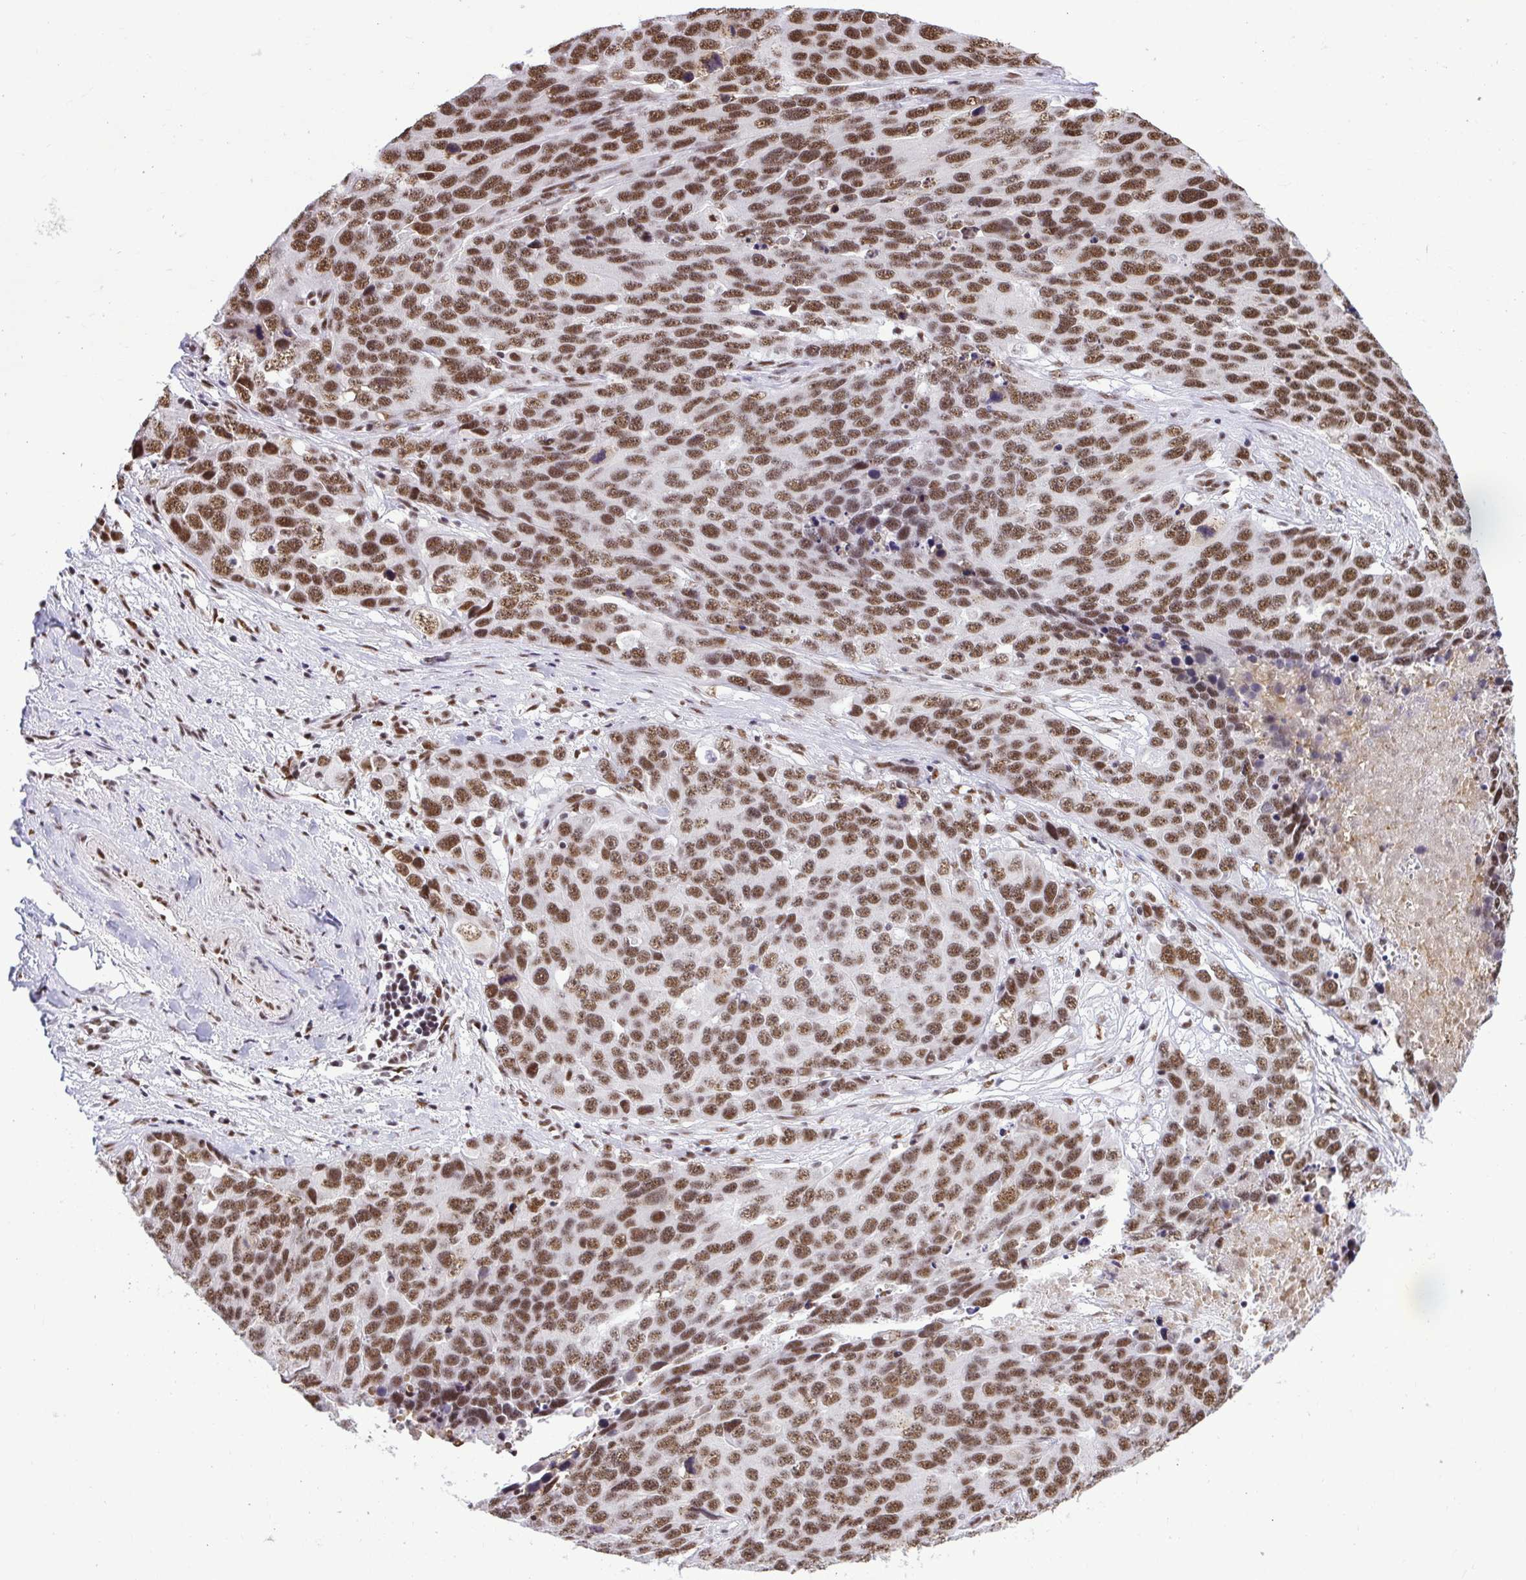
{"staining": {"intensity": "moderate", "quantity": ">75%", "location": "nuclear"}, "tissue": "ovarian cancer", "cell_type": "Tumor cells", "image_type": "cancer", "snomed": [{"axis": "morphology", "description": "Cystadenocarcinoma, serous, NOS"}, {"axis": "topography", "description": "Ovary"}], "caption": "Human ovarian cancer (serous cystadenocarcinoma) stained with a protein marker demonstrates moderate staining in tumor cells.", "gene": "PRPF19", "patient": {"sex": "female", "age": 76}}